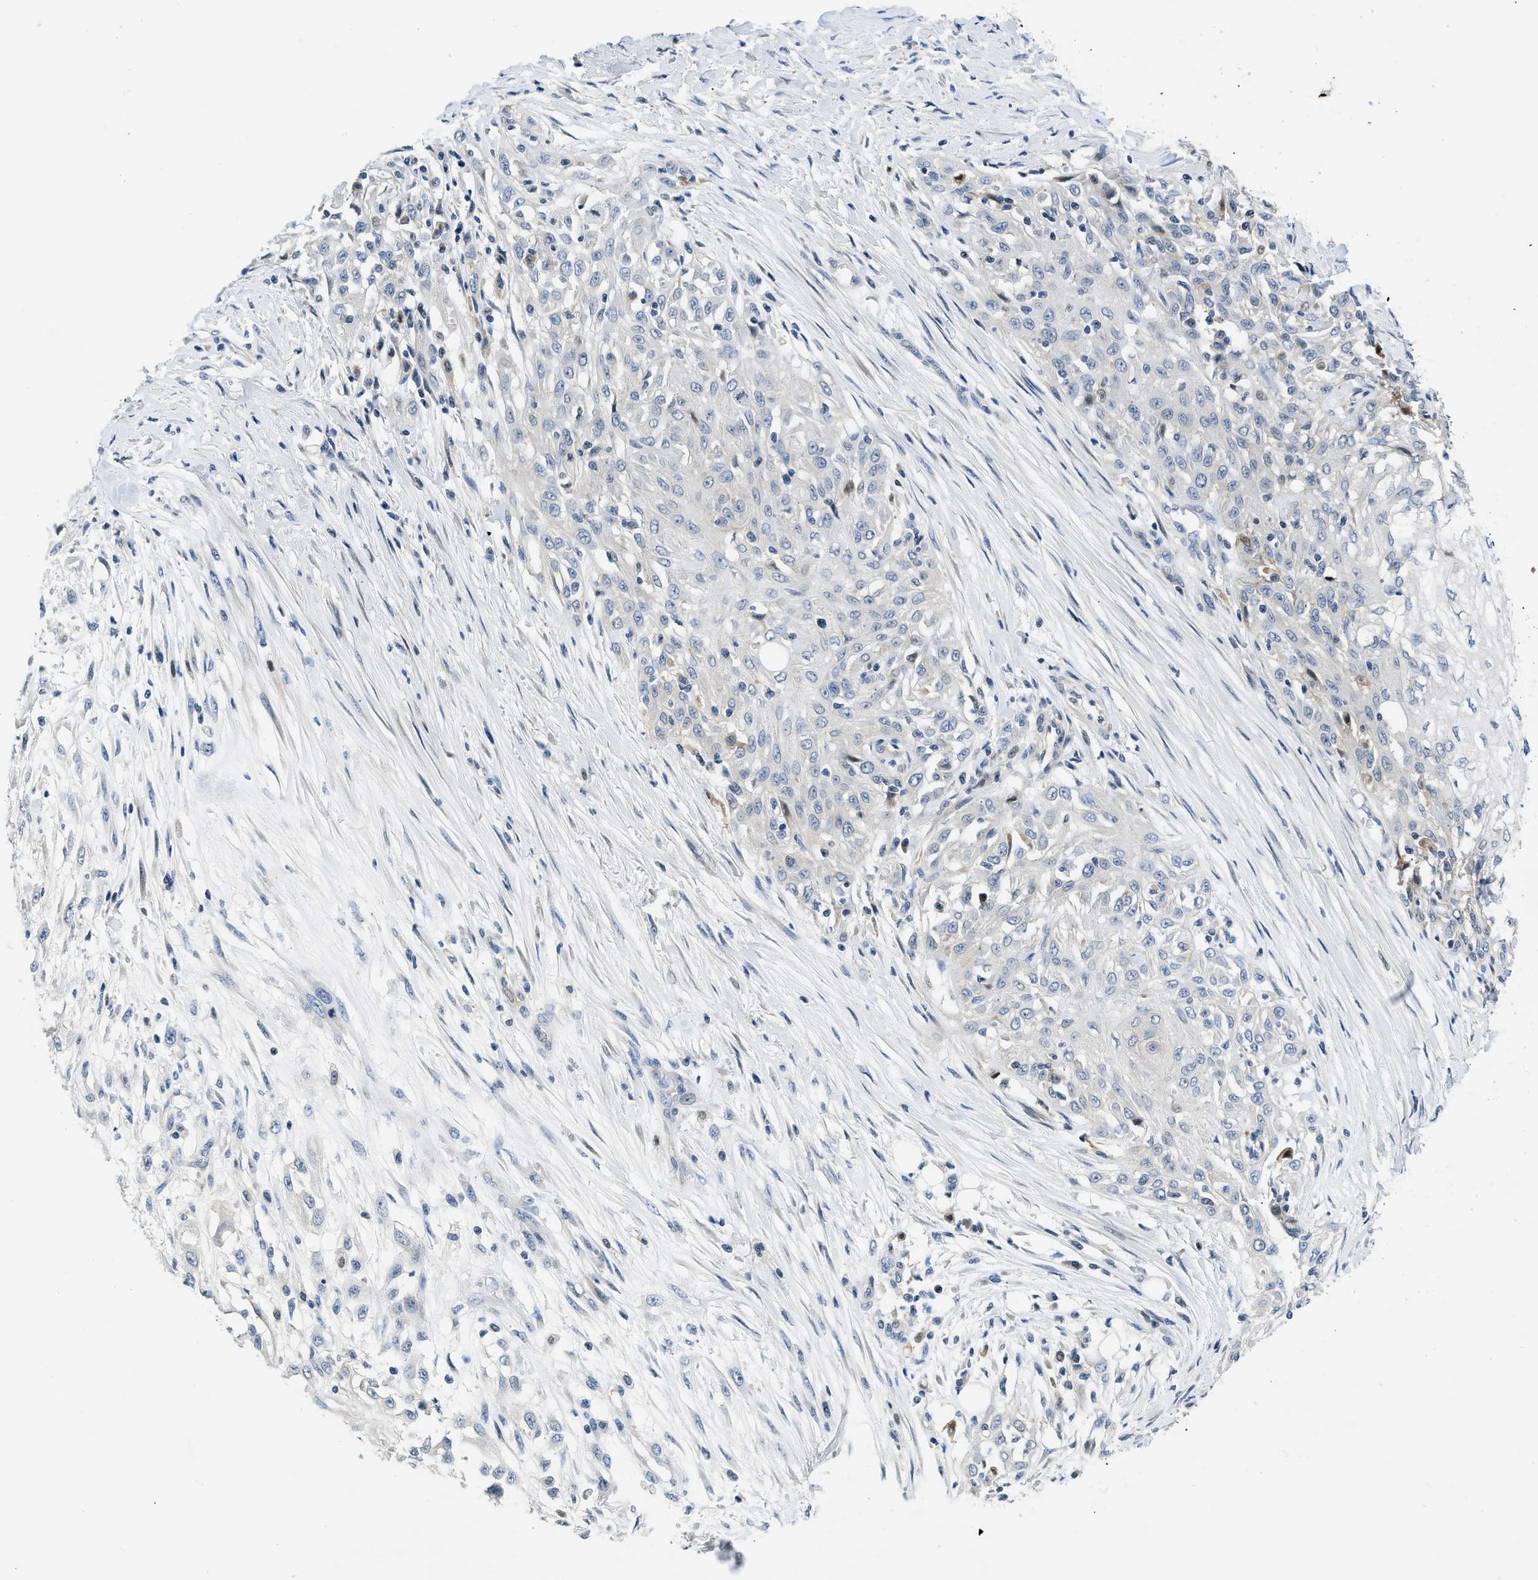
{"staining": {"intensity": "negative", "quantity": "none", "location": "none"}, "tissue": "skin cancer", "cell_type": "Tumor cells", "image_type": "cancer", "snomed": [{"axis": "morphology", "description": "Squamous cell carcinoma, NOS"}, {"axis": "morphology", "description": "Squamous cell carcinoma, metastatic, NOS"}, {"axis": "topography", "description": "Skin"}, {"axis": "topography", "description": "Lymph node"}], "caption": "Image shows no protein expression in tumor cells of skin metastatic squamous cell carcinoma tissue.", "gene": "FDCSP", "patient": {"sex": "male", "age": 75}}